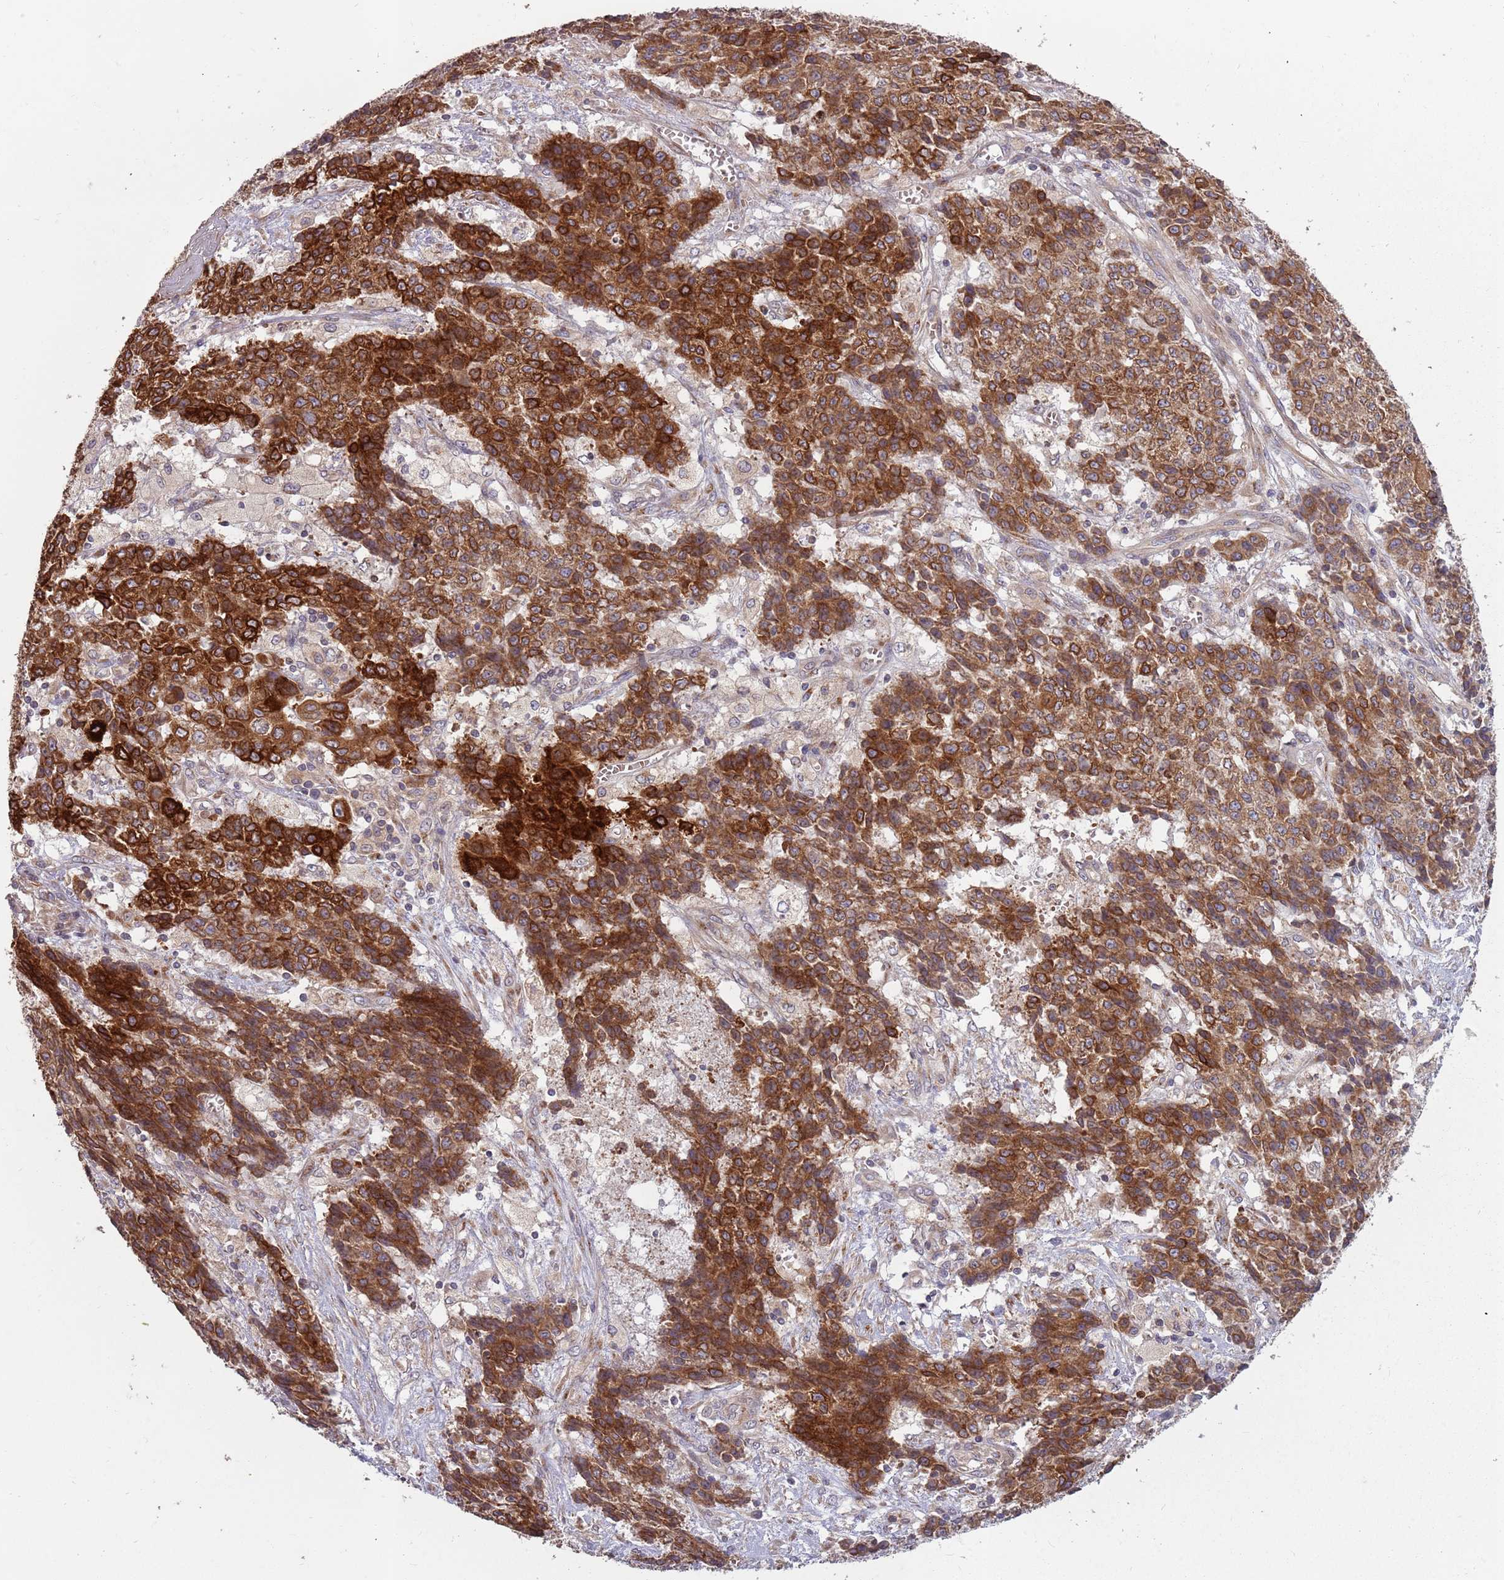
{"staining": {"intensity": "moderate", "quantity": ">75%", "location": "cytoplasmic/membranous"}, "tissue": "ovarian cancer", "cell_type": "Tumor cells", "image_type": "cancer", "snomed": [{"axis": "morphology", "description": "Carcinoma, endometroid"}, {"axis": "topography", "description": "Ovary"}], "caption": "Ovarian endometroid carcinoma stained with a protein marker displays moderate staining in tumor cells.", "gene": "PLD6", "patient": {"sex": "female", "age": 42}}